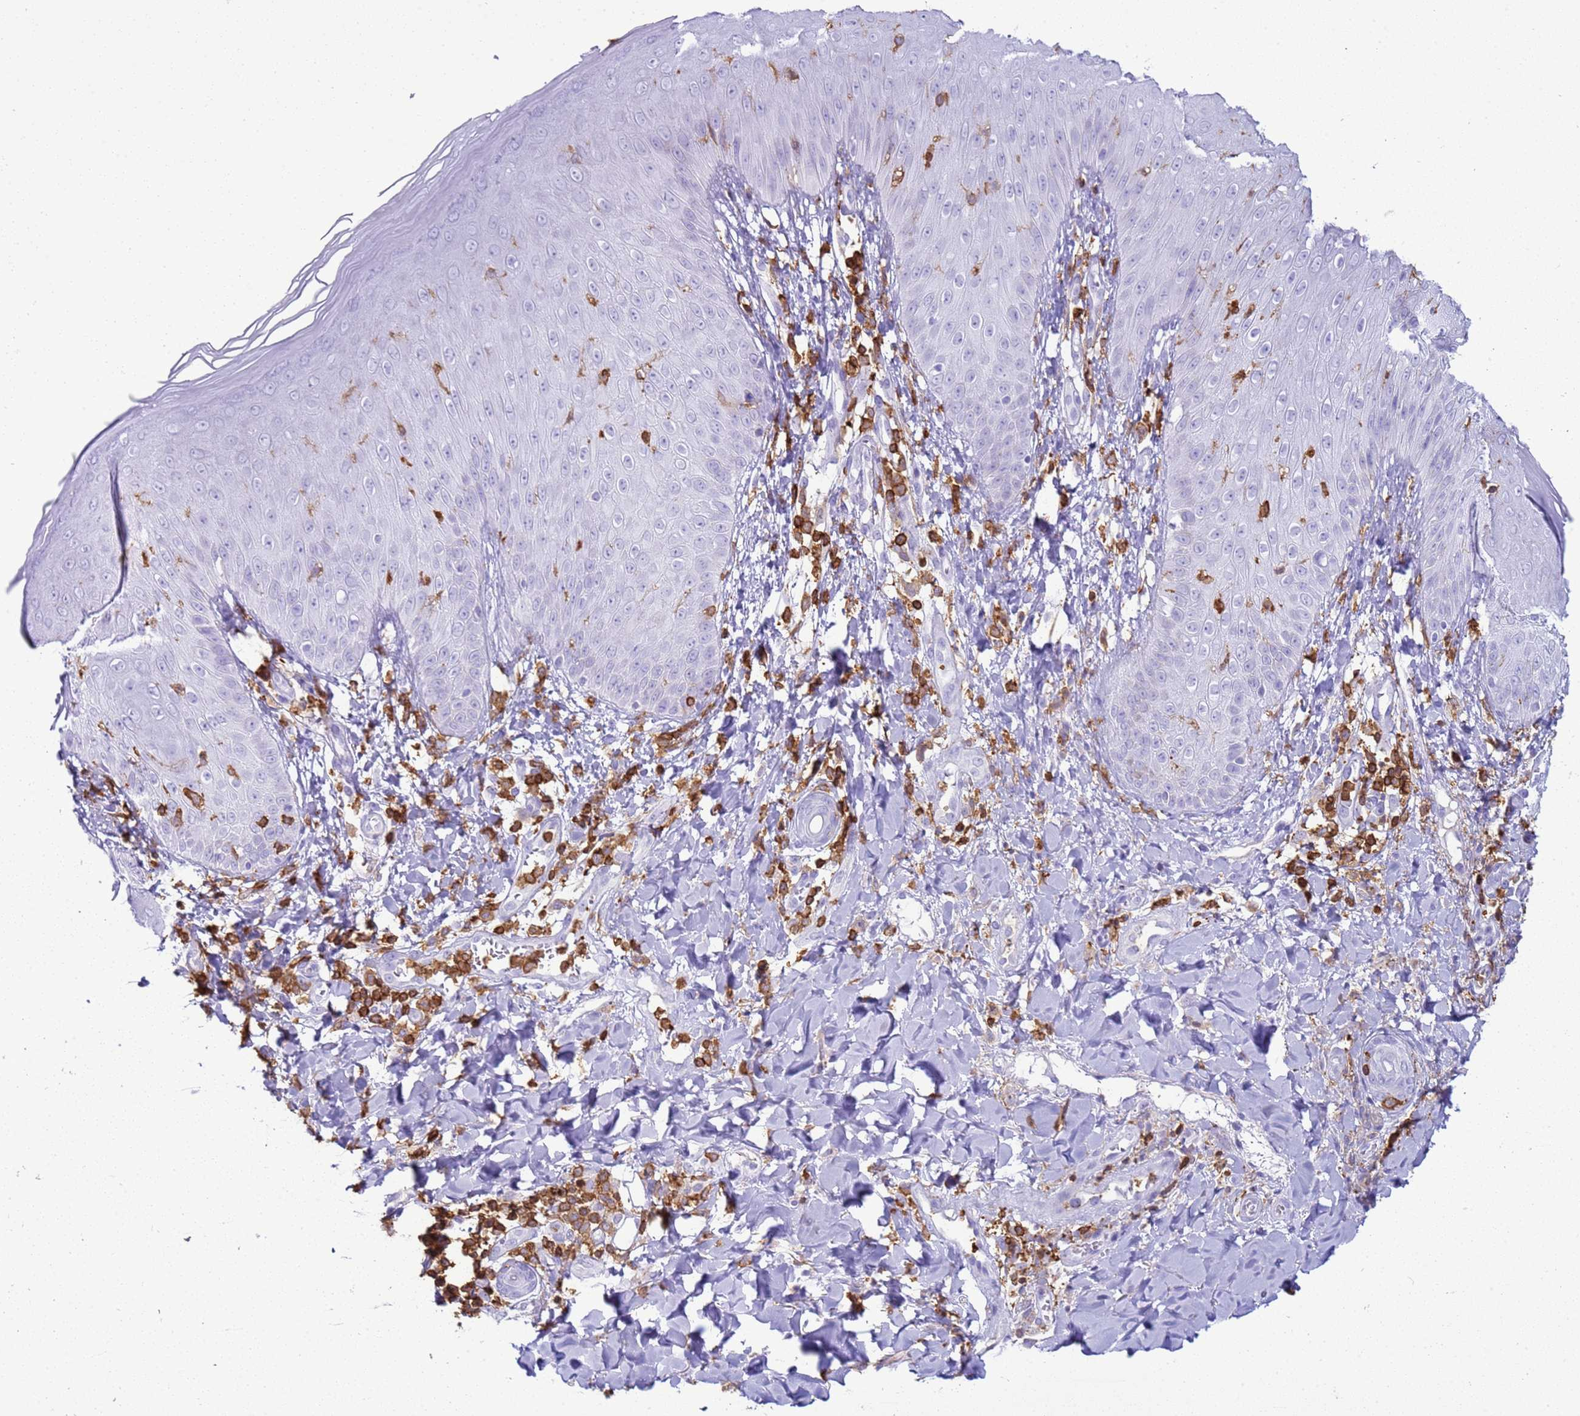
{"staining": {"intensity": "negative", "quantity": "none", "location": "none"}, "tissue": "skin", "cell_type": "Epidermal cells", "image_type": "normal", "snomed": [{"axis": "morphology", "description": "Normal tissue, NOS"}, {"axis": "morphology", "description": "Inflammation, NOS"}, {"axis": "topography", "description": "Soft tissue"}, {"axis": "topography", "description": "Anal"}], "caption": "Immunohistochemical staining of benign skin exhibits no significant positivity in epidermal cells. Brightfield microscopy of immunohistochemistry stained with DAB (3,3'-diaminobenzidine) (brown) and hematoxylin (blue), captured at high magnification.", "gene": "IRF5", "patient": {"sex": "female", "age": 15}}